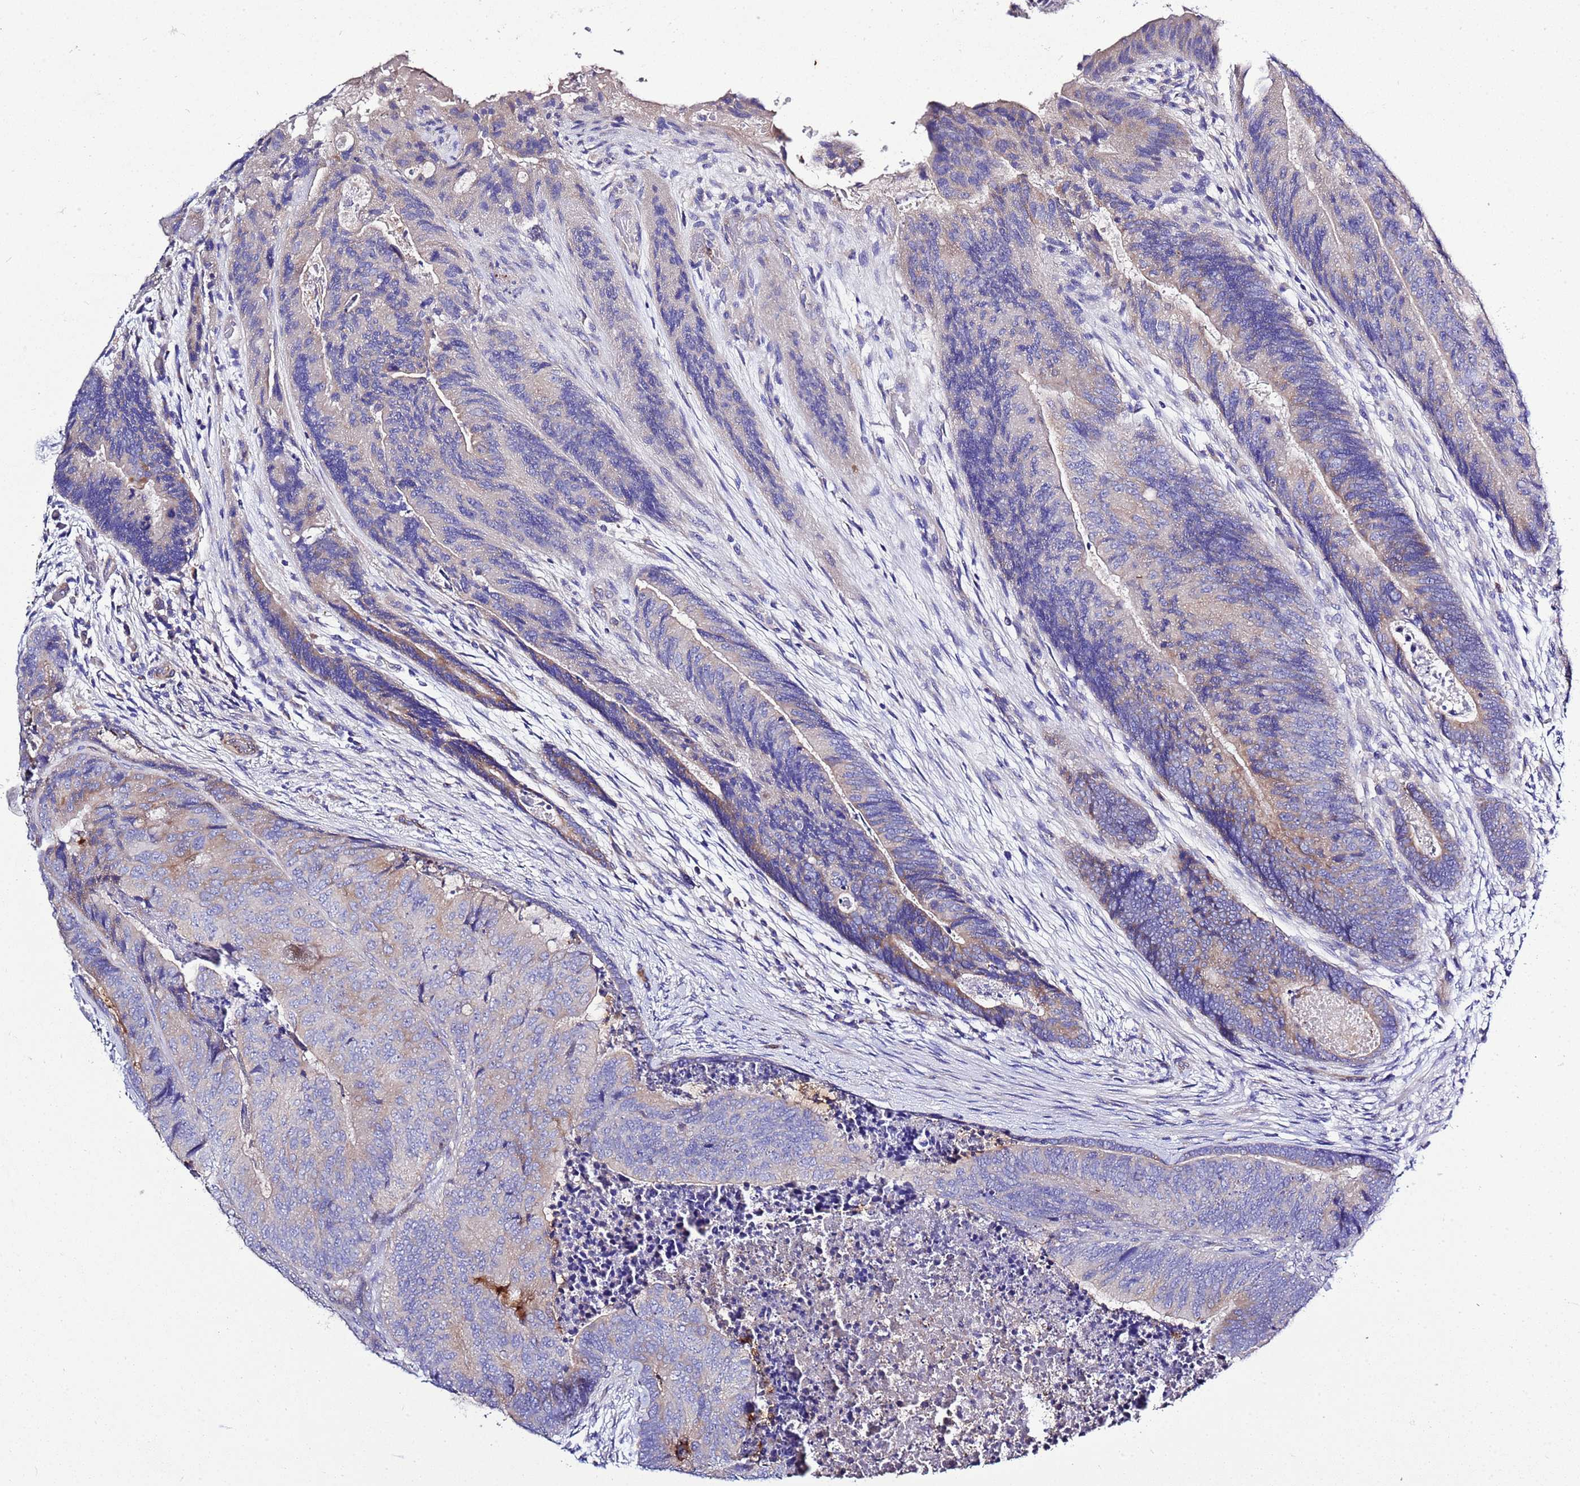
{"staining": {"intensity": "weak", "quantity": "<25%", "location": "cytoplasmic/membranous"}, "tissue": "colorectal cancer", "cell_type": "Tumor cells", "image_type": "cancer", "snomed": [{"axis": "morphology", "description": "Adenocarcinoma, NOS"}, {"axis": "topography", "description": "Colon"}], "caption": "A histopathology image of human colorectal cancer (adenocarcinoma) is negative for staining in tumor cells.", "gene": "KICS2", "patient": {"sex": "female", "age": 67}}